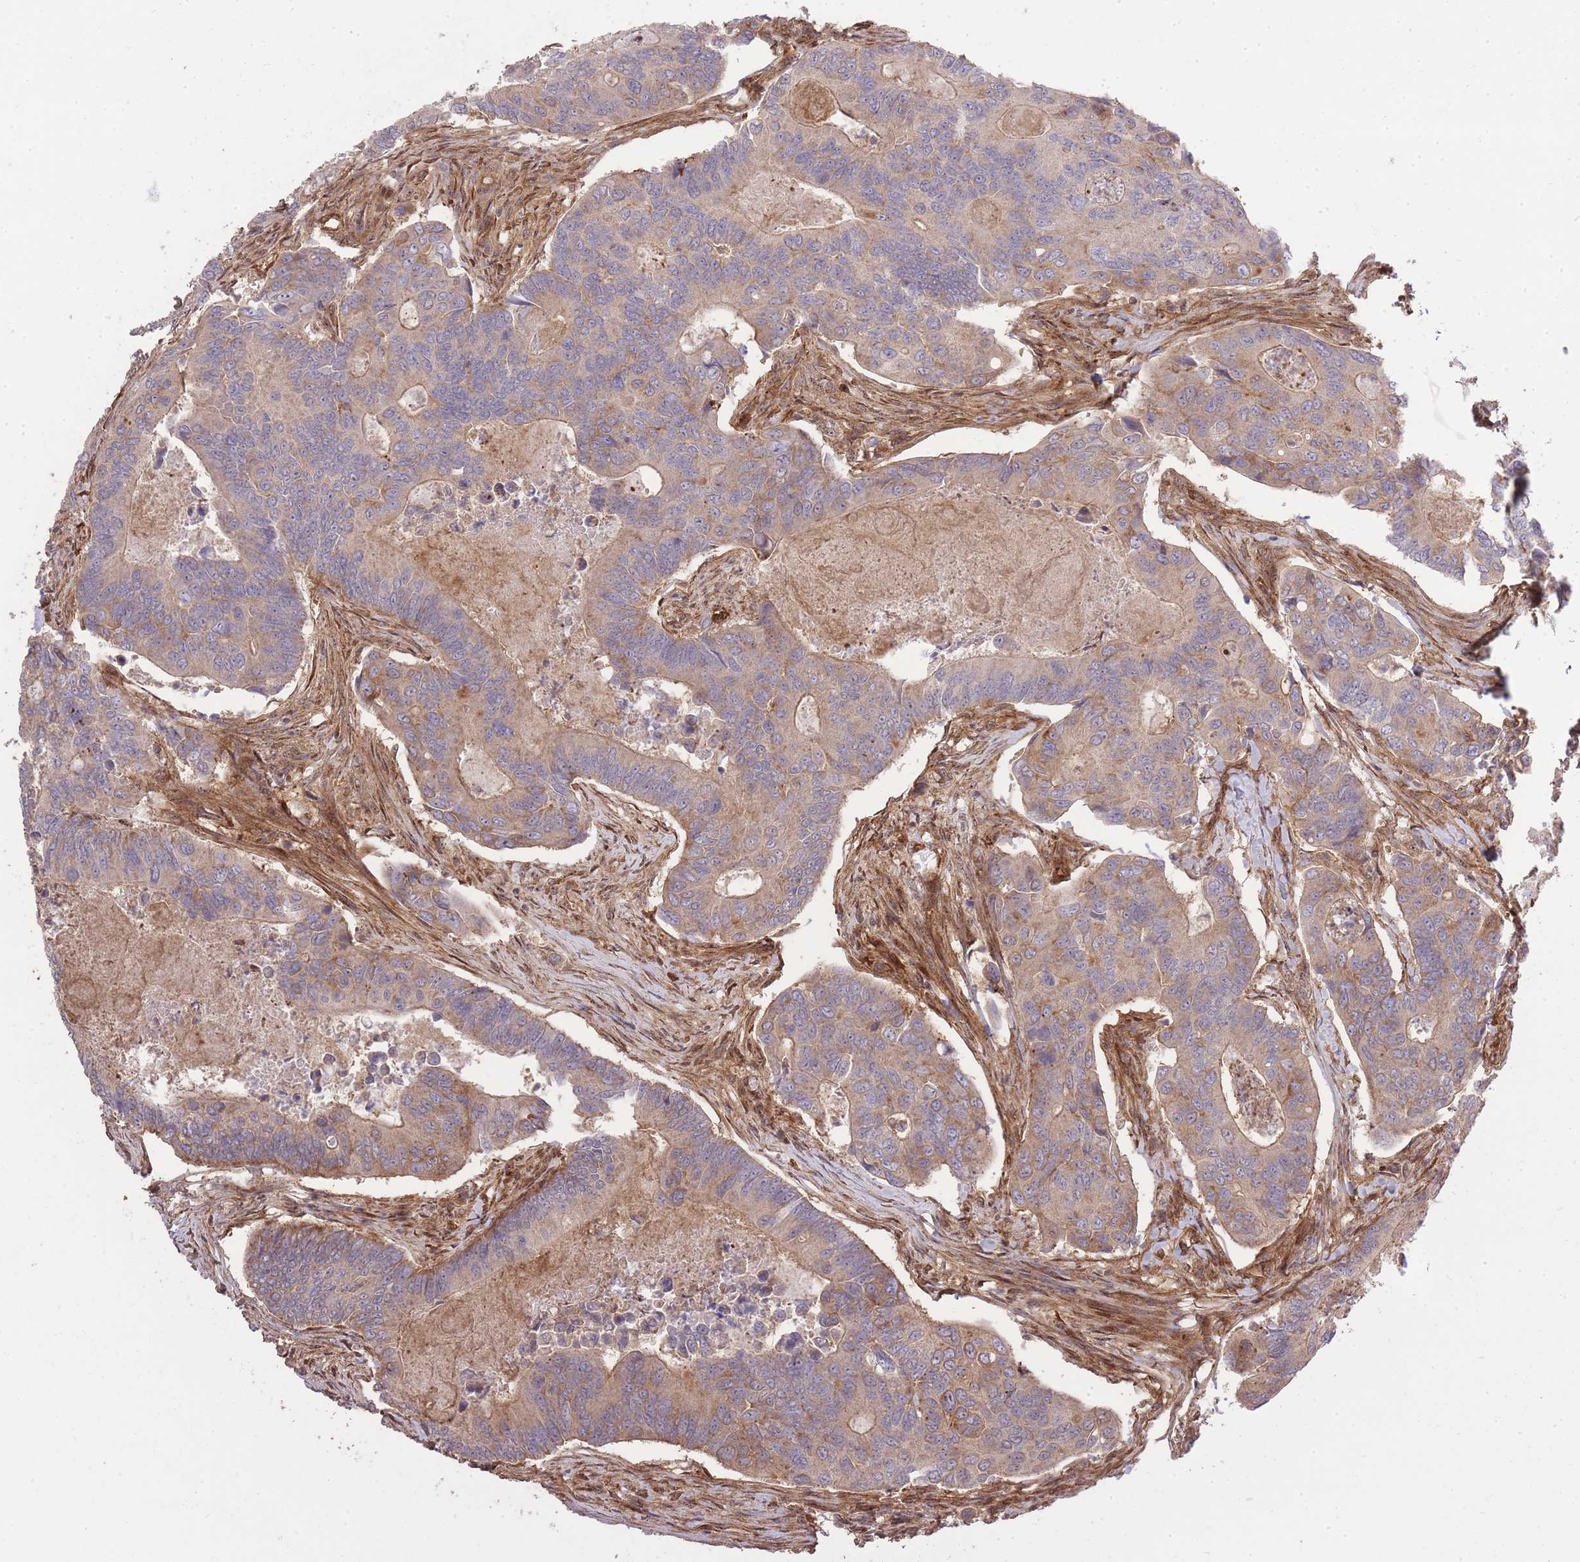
{"staining": {"intensity": "moderate", "quantity": "25%-75%", "location": "cytoplasmic/membranous"}, "tissue": "colorectal cancer", "cell_type": "Tumor cells", "image_type": "cancer", "snomed": [{"axis": "morphology", "description": "Adenocarcinoma, NOS"}, {"axis": "topography", "description": "Colon"}], "caption": "Colorectal adenocarcinoma stained with DAB (3,3'-diaminobenzidine) immunohistochemistry demonstrates medium levels of moderate cytoplasmic/membranous staining in approximately 25%-75% of tumor cells.", "gene": "PLD1", "patient": {"sex": "female", "age": 67}}